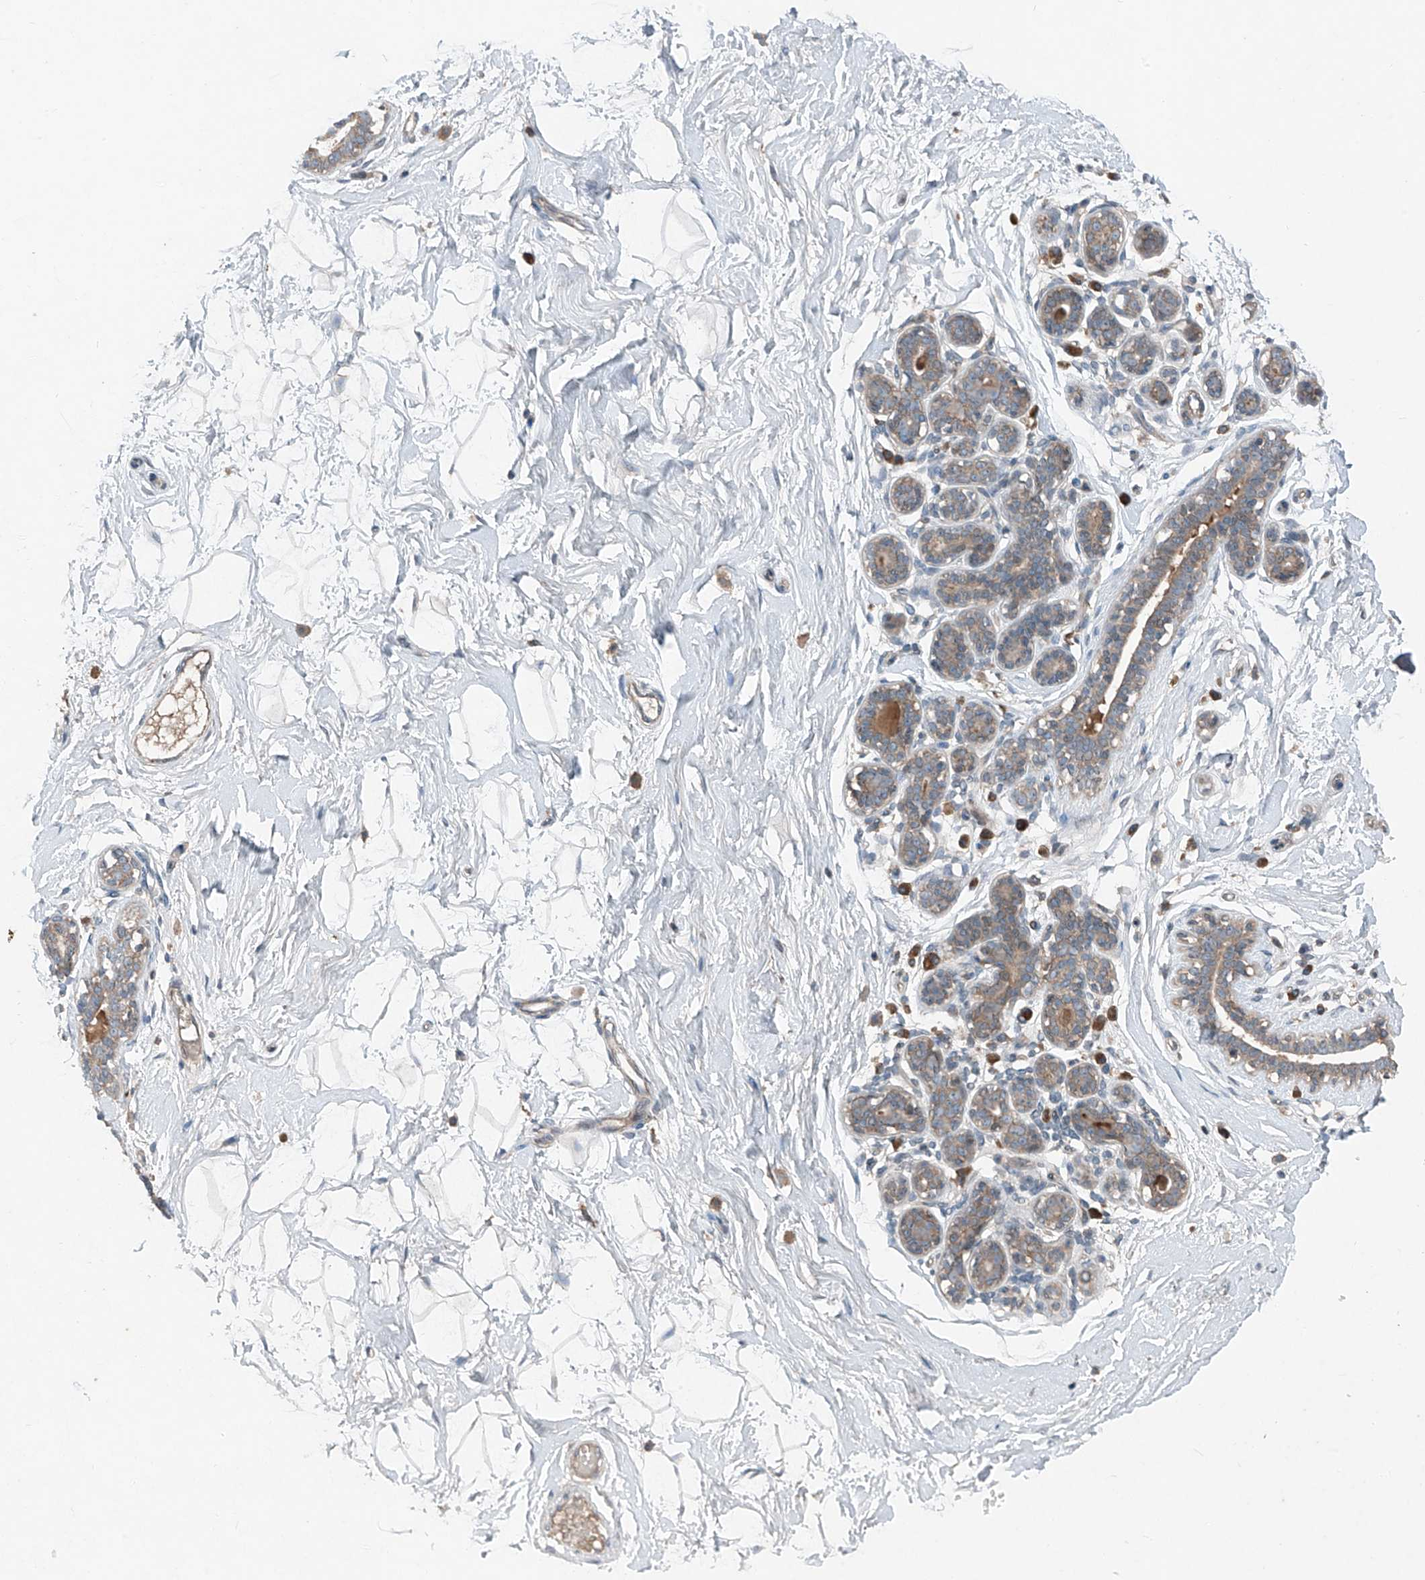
{"staining": {"intensity": "negative", "quantity": "none", "location": "none"}, "tissue": "breast", "cell_type": "Adipocytes", "image_type": "normal", "snomed": [{"axis": "morphology", "description": "Normal tissue, NOS"}, {"axis": "morphology", "description": "Adenoma, NOS"}, {"axis": "topography", "description": "Breast"}], "caption": "A high-resolution image shows immunohistochemistry staining of normal breast, which displays no significant staining in adipocytes. (DAB immunohistochemistry (IHC) with hematoxylin counter stain).", "gene": "FOXRED2", "patient": {"sex": "female", "age": 23}}